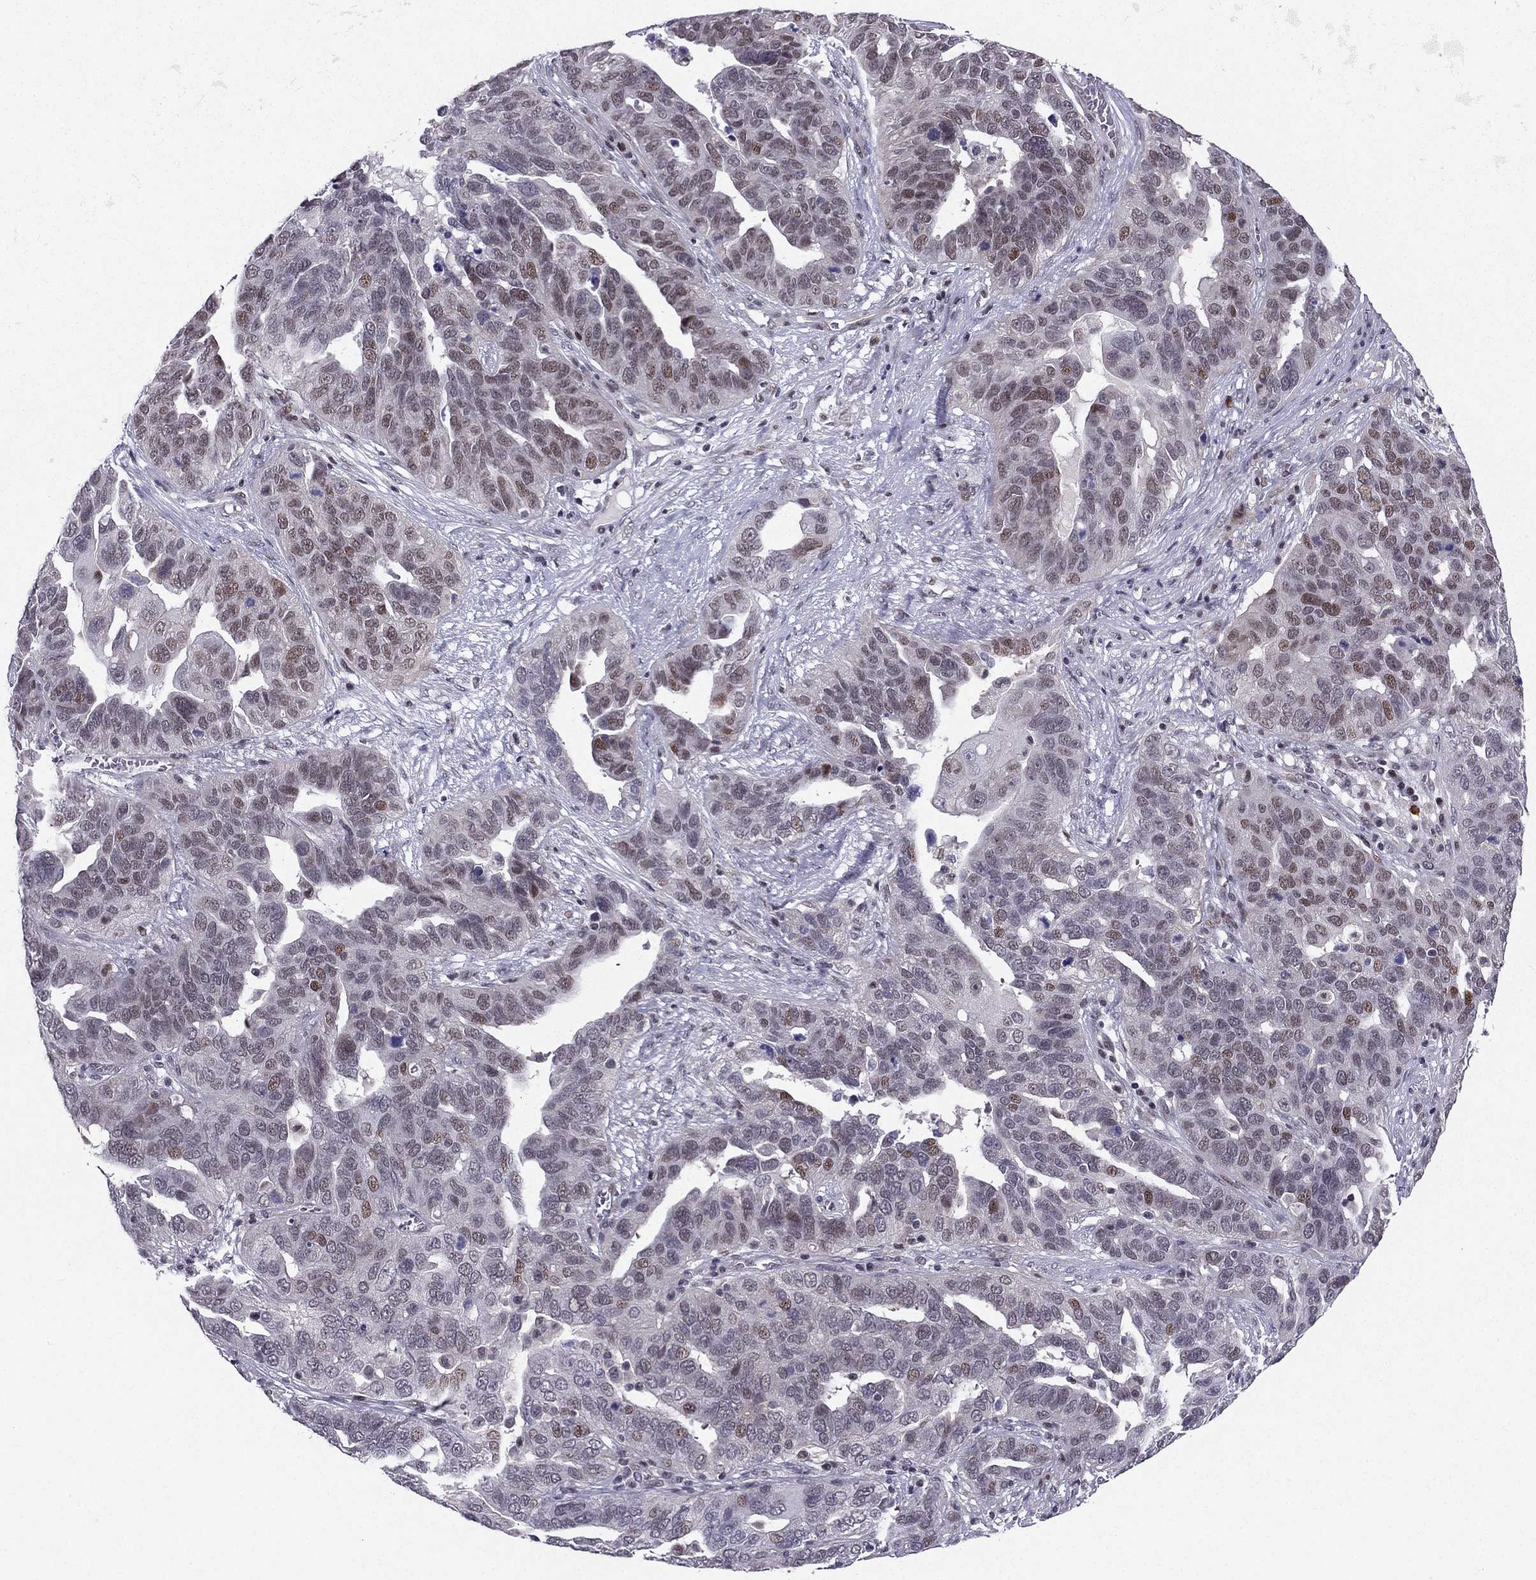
{"staining": {"intensity": "weak", "quantity": "<25%", "location": "nuclear"}, "tissue": "ovarian cancer", "cell_type": "Tumor cells", "image_type": "cancer", "snomed": [{"axis": "morphology", "description": "Carcinoma, endometroid"}, {"axis": "topography", "description": "Soft tissue"}, {"axis": "topography", "description": "Ovary"}], "caption": "There is no significant positivity in tumor cells of endometroid carcinoma (ovarian).", "gene": "RPRD2", "patient": {"sex": "female", "age": 52}}